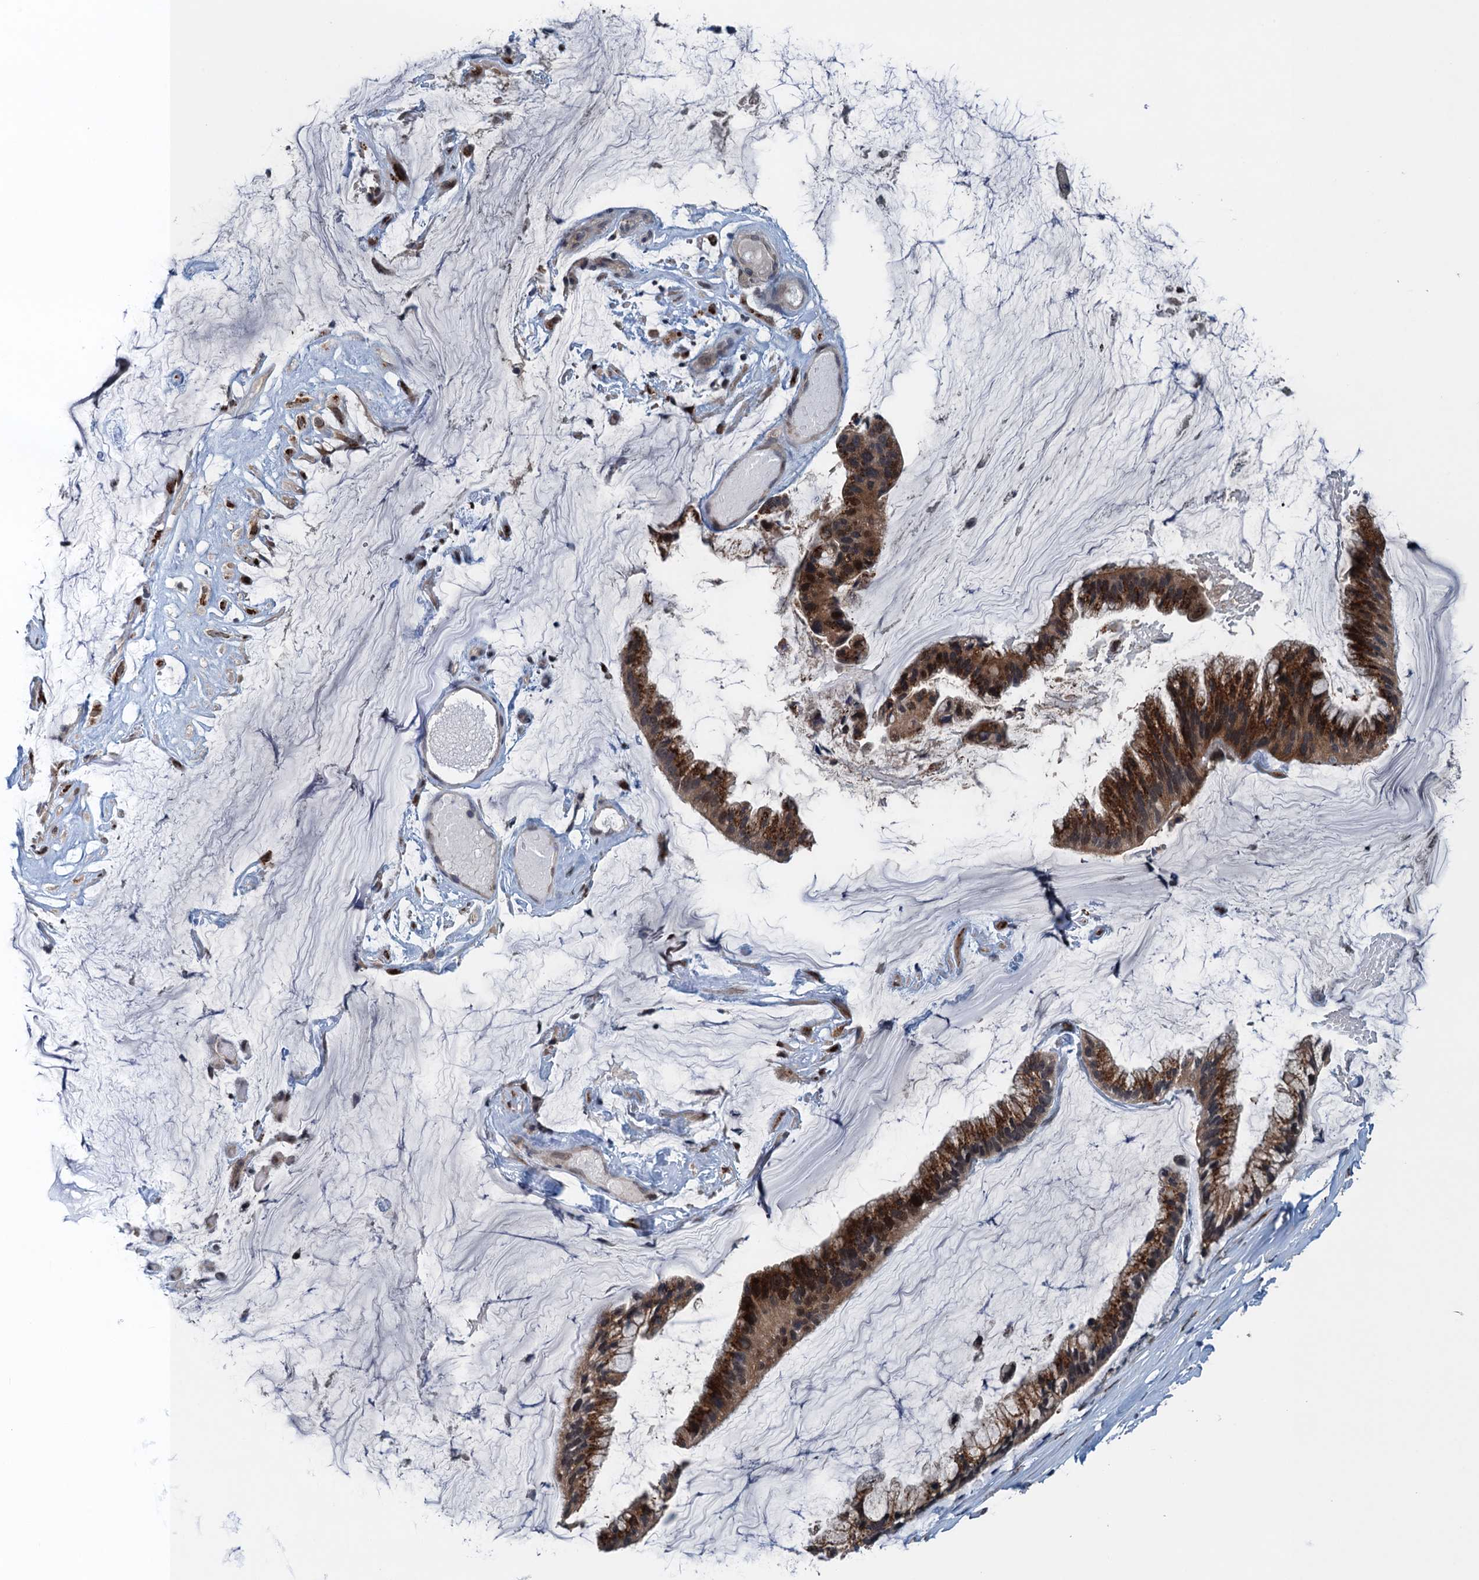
{"staining": {"intensity": "moderate", "quantity": ">75%", "location": "cytoplasmic/membranous"}, "tissue": "ovarian cancer", "cell_type": "Tumor cells", "image_type": "cancer", "snomed": [{"axis": "morphology", "description": "Cystadenocarcinoma, mucinous, NOS"}, {"axis": "topography", "description": "Ovary"}], "caption": "This photomicrograph displays ovarian mucinous cystadenocarcinoma stained with immunohistochemistry (IHC) to label a protein in brown. The cytoplasmic/membranous of tumor cells show moderate positivity for the protein. Nuclei are counter-stained blue.", "gene": "RNF165", "patient": {"sex": "female", "age": 39}}